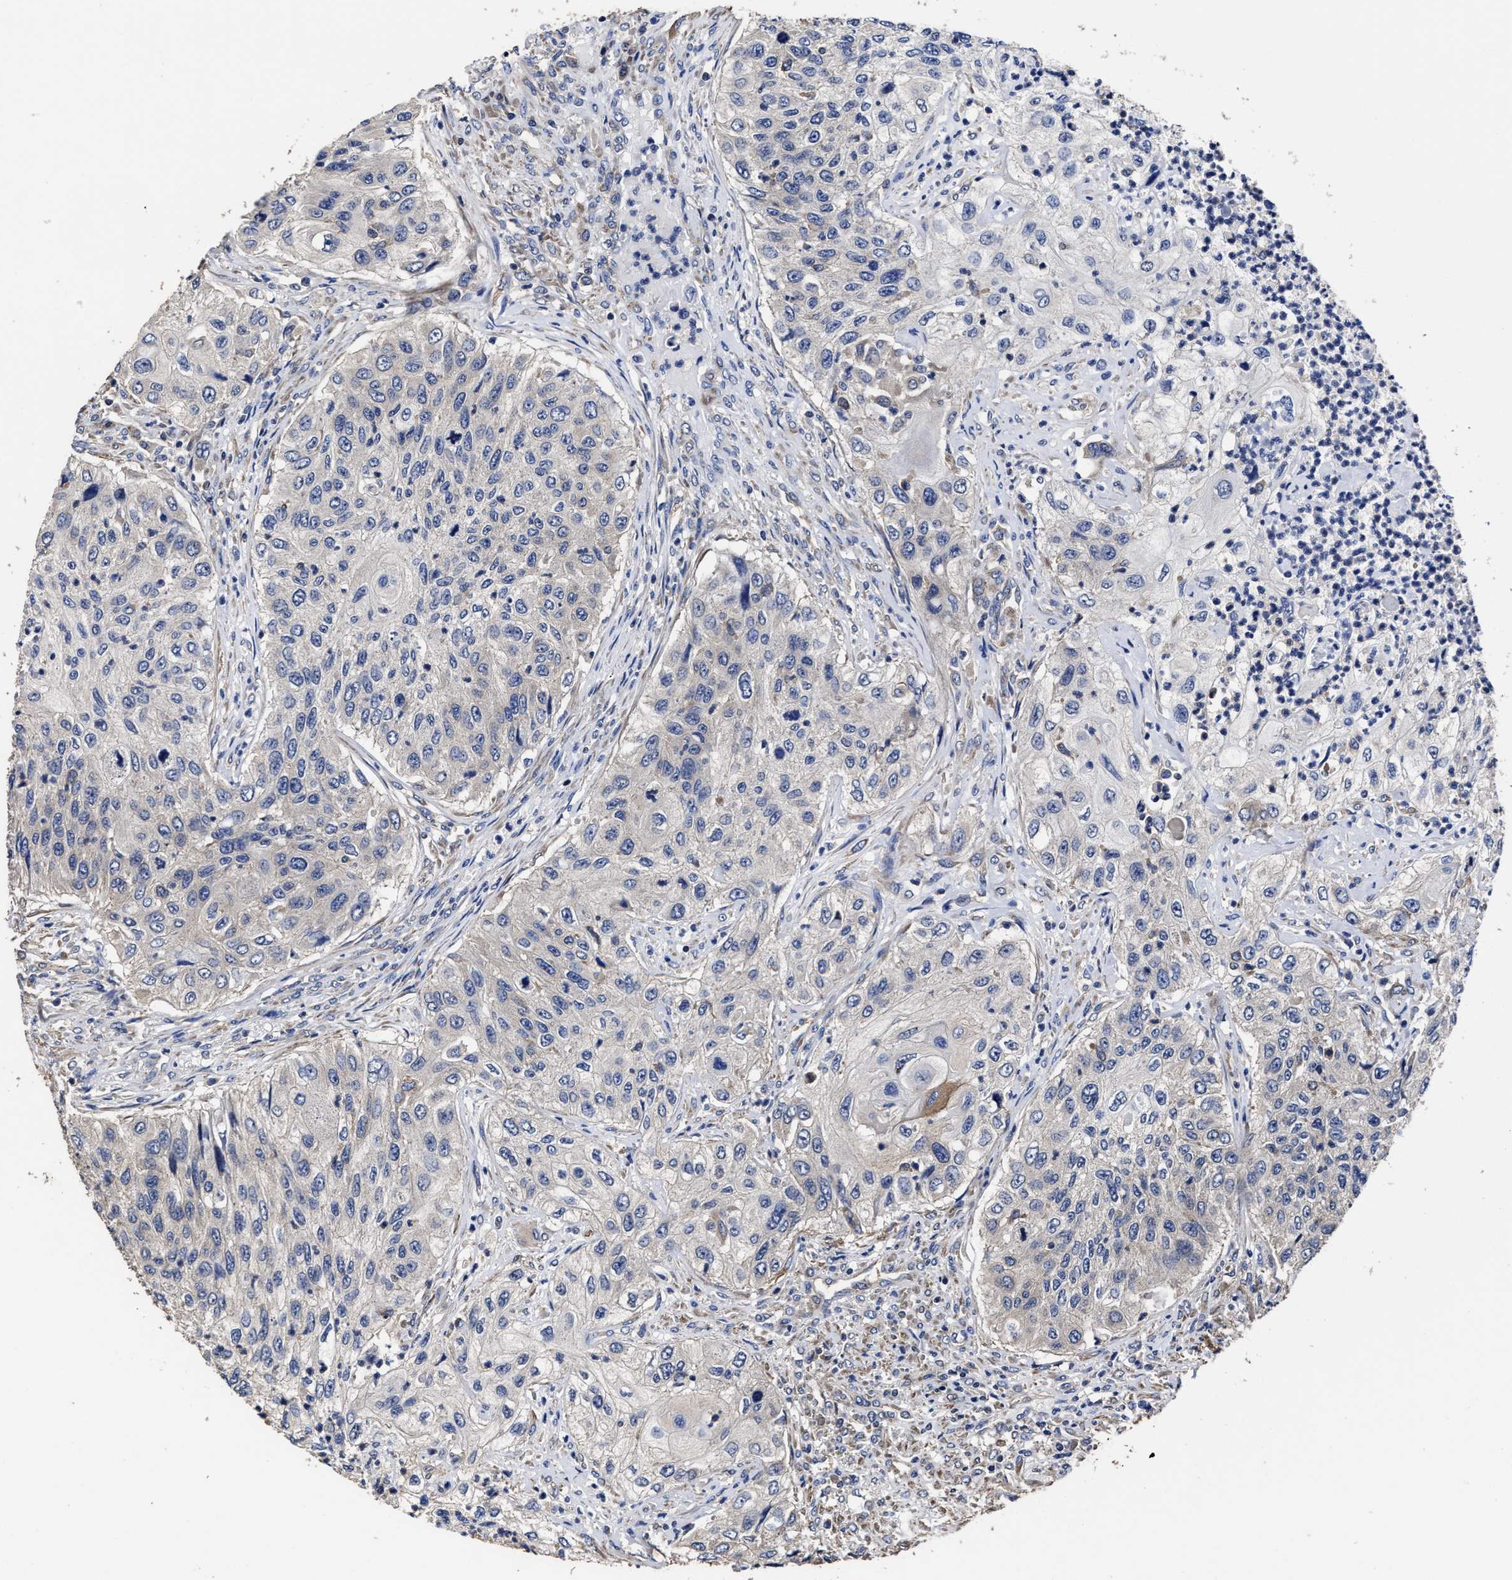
{"staining": {"intensity": "negative", "quantity": "none", "location": "none"}, "tissue": "urothelial cancer", "cell_type": "Tumor cells", "image_type": "cancer", "snomed": [{"axis": "morphology", "description": "Urothelial carcinoma, High grade"}, {"axis": "topography", "description": "Urinary bladder"}], "caption": "Tumor cells are negative for brown protein staining in urothelial cancer.", "gene": "AVEN", "patient": {"sex": "female", "age": 60}}